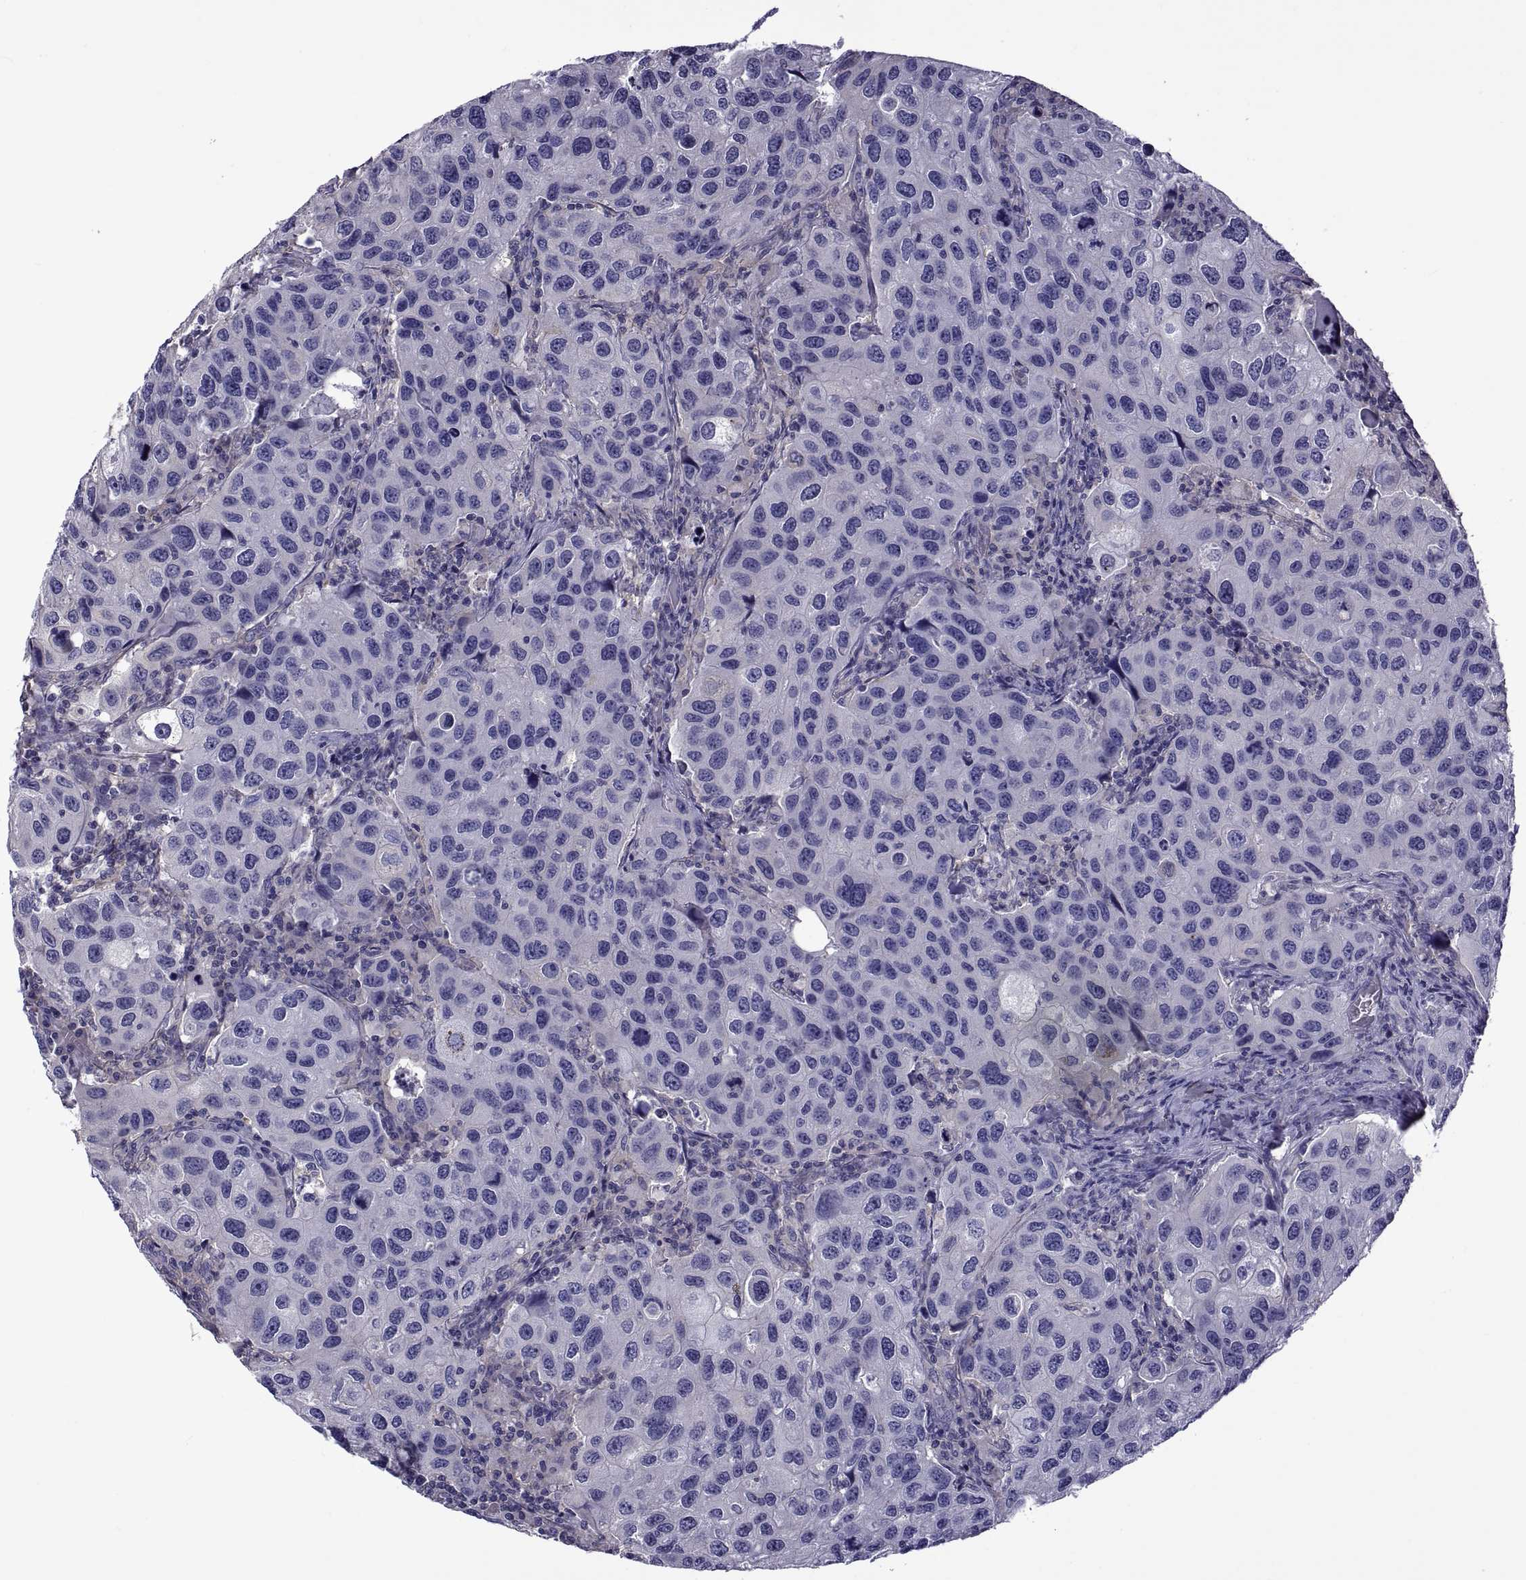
{"staining": {"intensity": "negative", "quantity": "none", "location": "none"}, "tissue": "urothelial cancer", "cell_type": "Tumor cells", "image_type": "cancer", "snomed": [{"axis": "morphology", "description": "Urothelial carcinoma, High grade"}, {"axis": "topography", "description": "Urinary bladder"}], "caption": "Urothelial cancer stained for a protein using IHC exhibits no staining tumor cells.", "gene": "TMC3", "patient": {"sex": "male", "age": 79}}